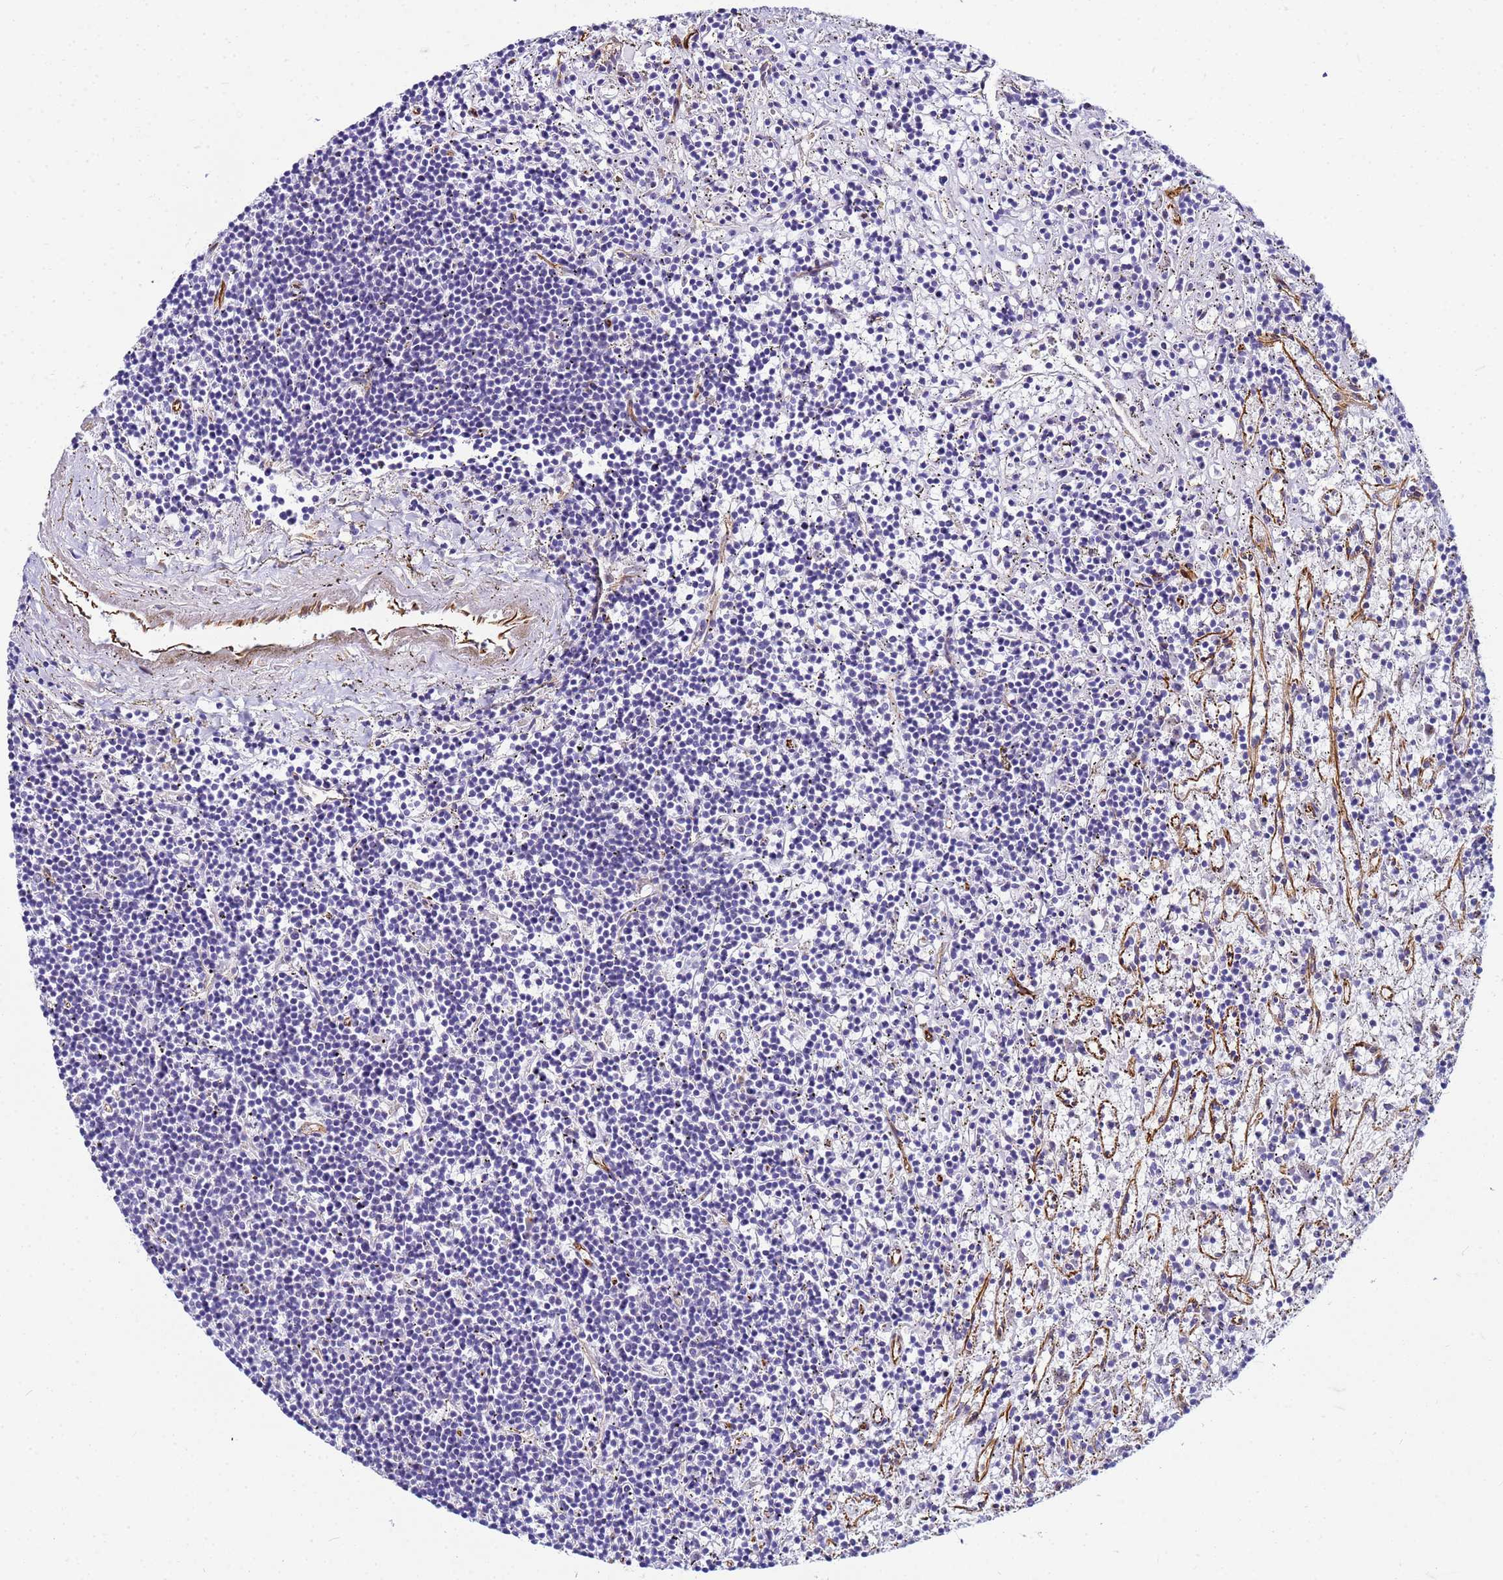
{"staining": {"intensity": "negative", "quantity": "none", "location": "none"}, "tissue": "lymphoma", "cell_type": "Tumor cells", "image_type": "cancer", "snomed": [{"axis": "morphology", "description": "Malignant lymphoma, non-Hodgkin's type, Low grade"}, {"axis": "topography", "description": "Spleen"}], "caption": "The histopathology image demonstrates no significant staining in tumor cells of low-grade malignant lymphoma, non-Hodgkin's type. The staining was performed using DAB (3,3'-diaminobenzidine) to visualize the protein expression in brown, while the nuclei were stained in blue with hematoxylin (Magnification: 20x).", "gene": "UBXN2B", "patient": {"sex": "male", "age": 76}}